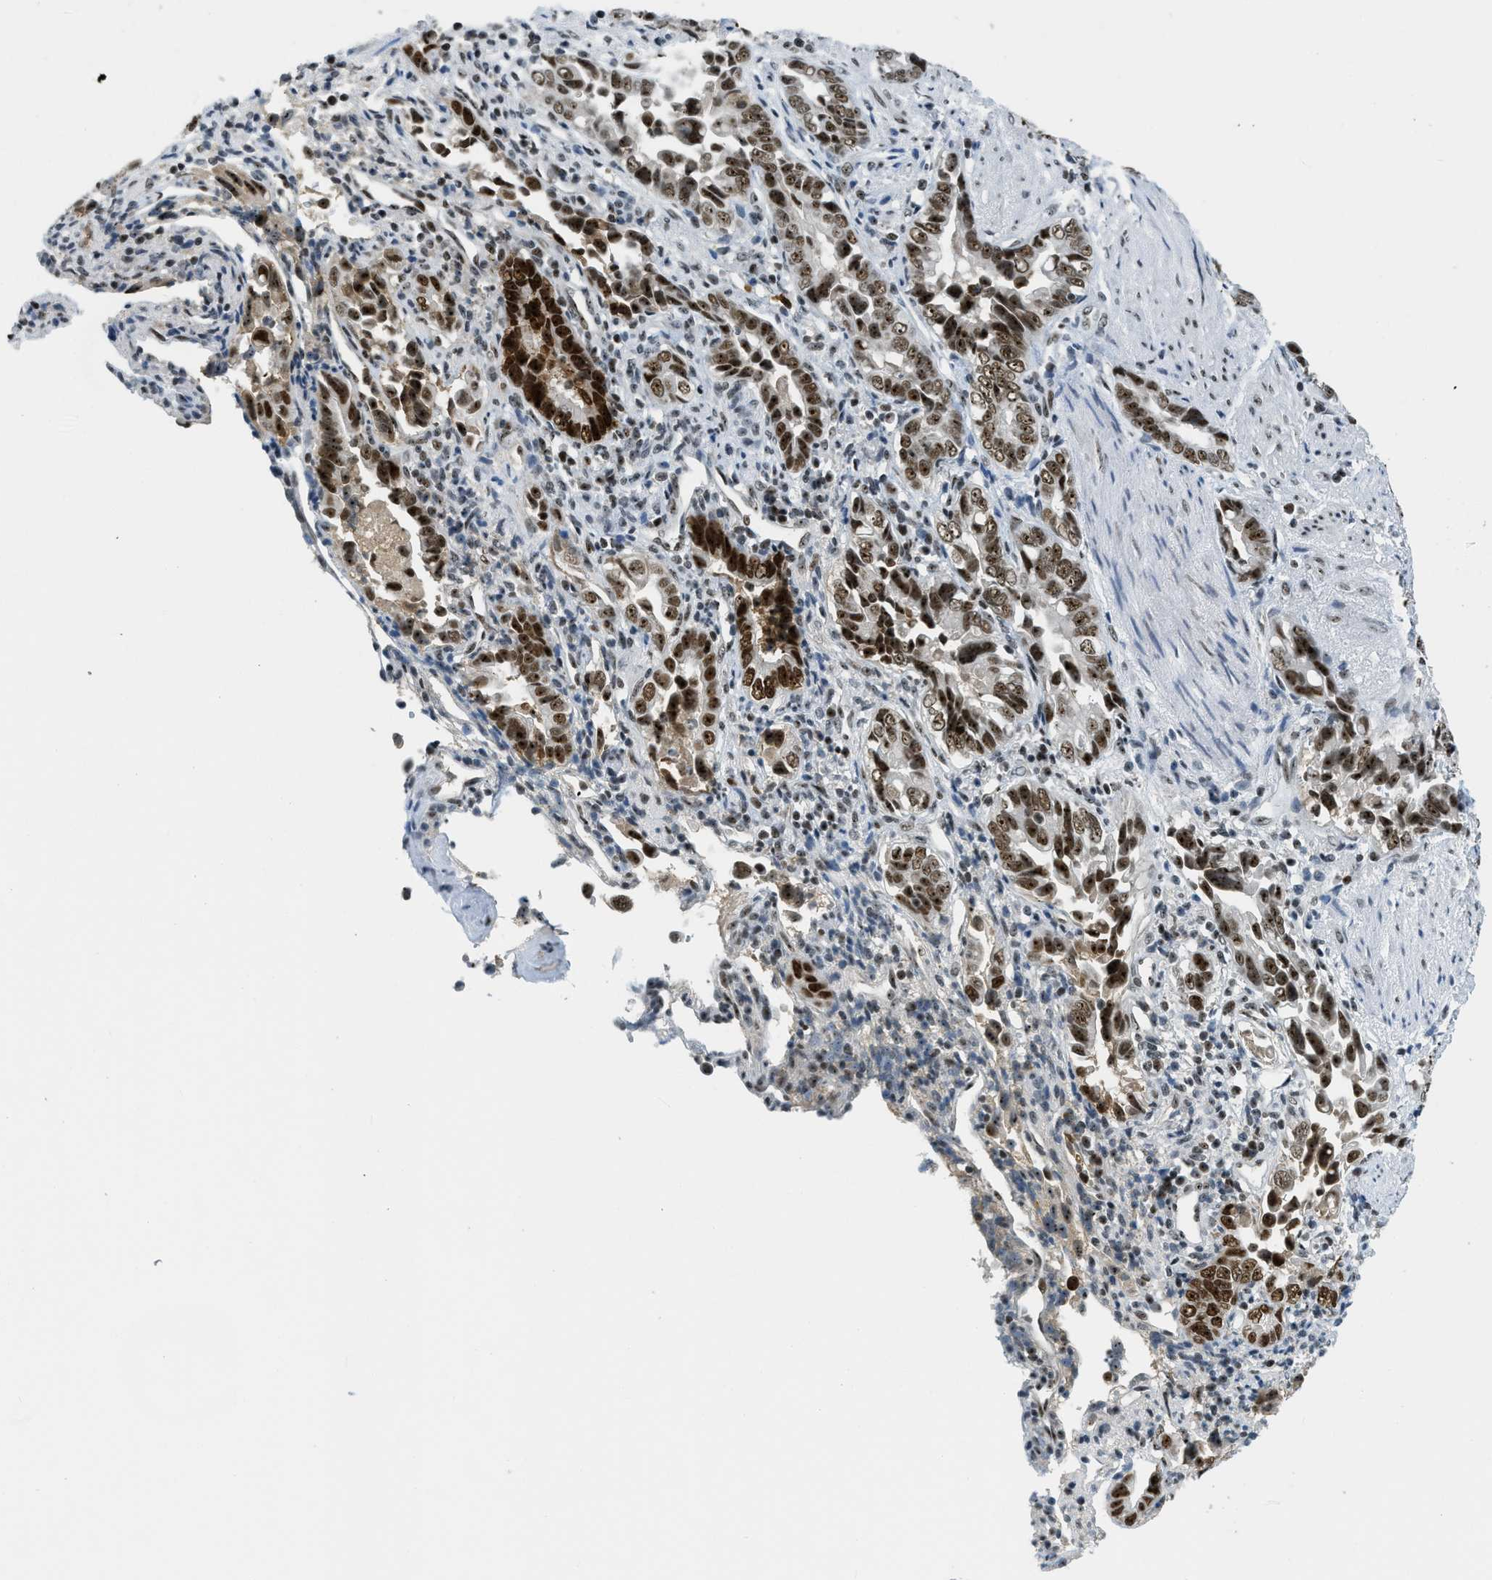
{"staining": {"intensity": "strong", "quantity": ">75%", "location": "nuclear"}, "tissue": "liver cancer", "cell_type": "Tumor cells", "image_type": "cancer", "snomed": [{"axis": "morphology", "description": "Cholangiocarcinoma"}, {"axis": "topography", "description": "Liver"}], "caption": "Immunohistochemical staining of human liver cancer shows high levels of strong nuclear protein positivity in about >75% of tumor cells. (DAB IHC, brown staining for protein, blue staining for nuclei).", "gene": "URB1", "patient": {"sex": "female", "age": 79}}